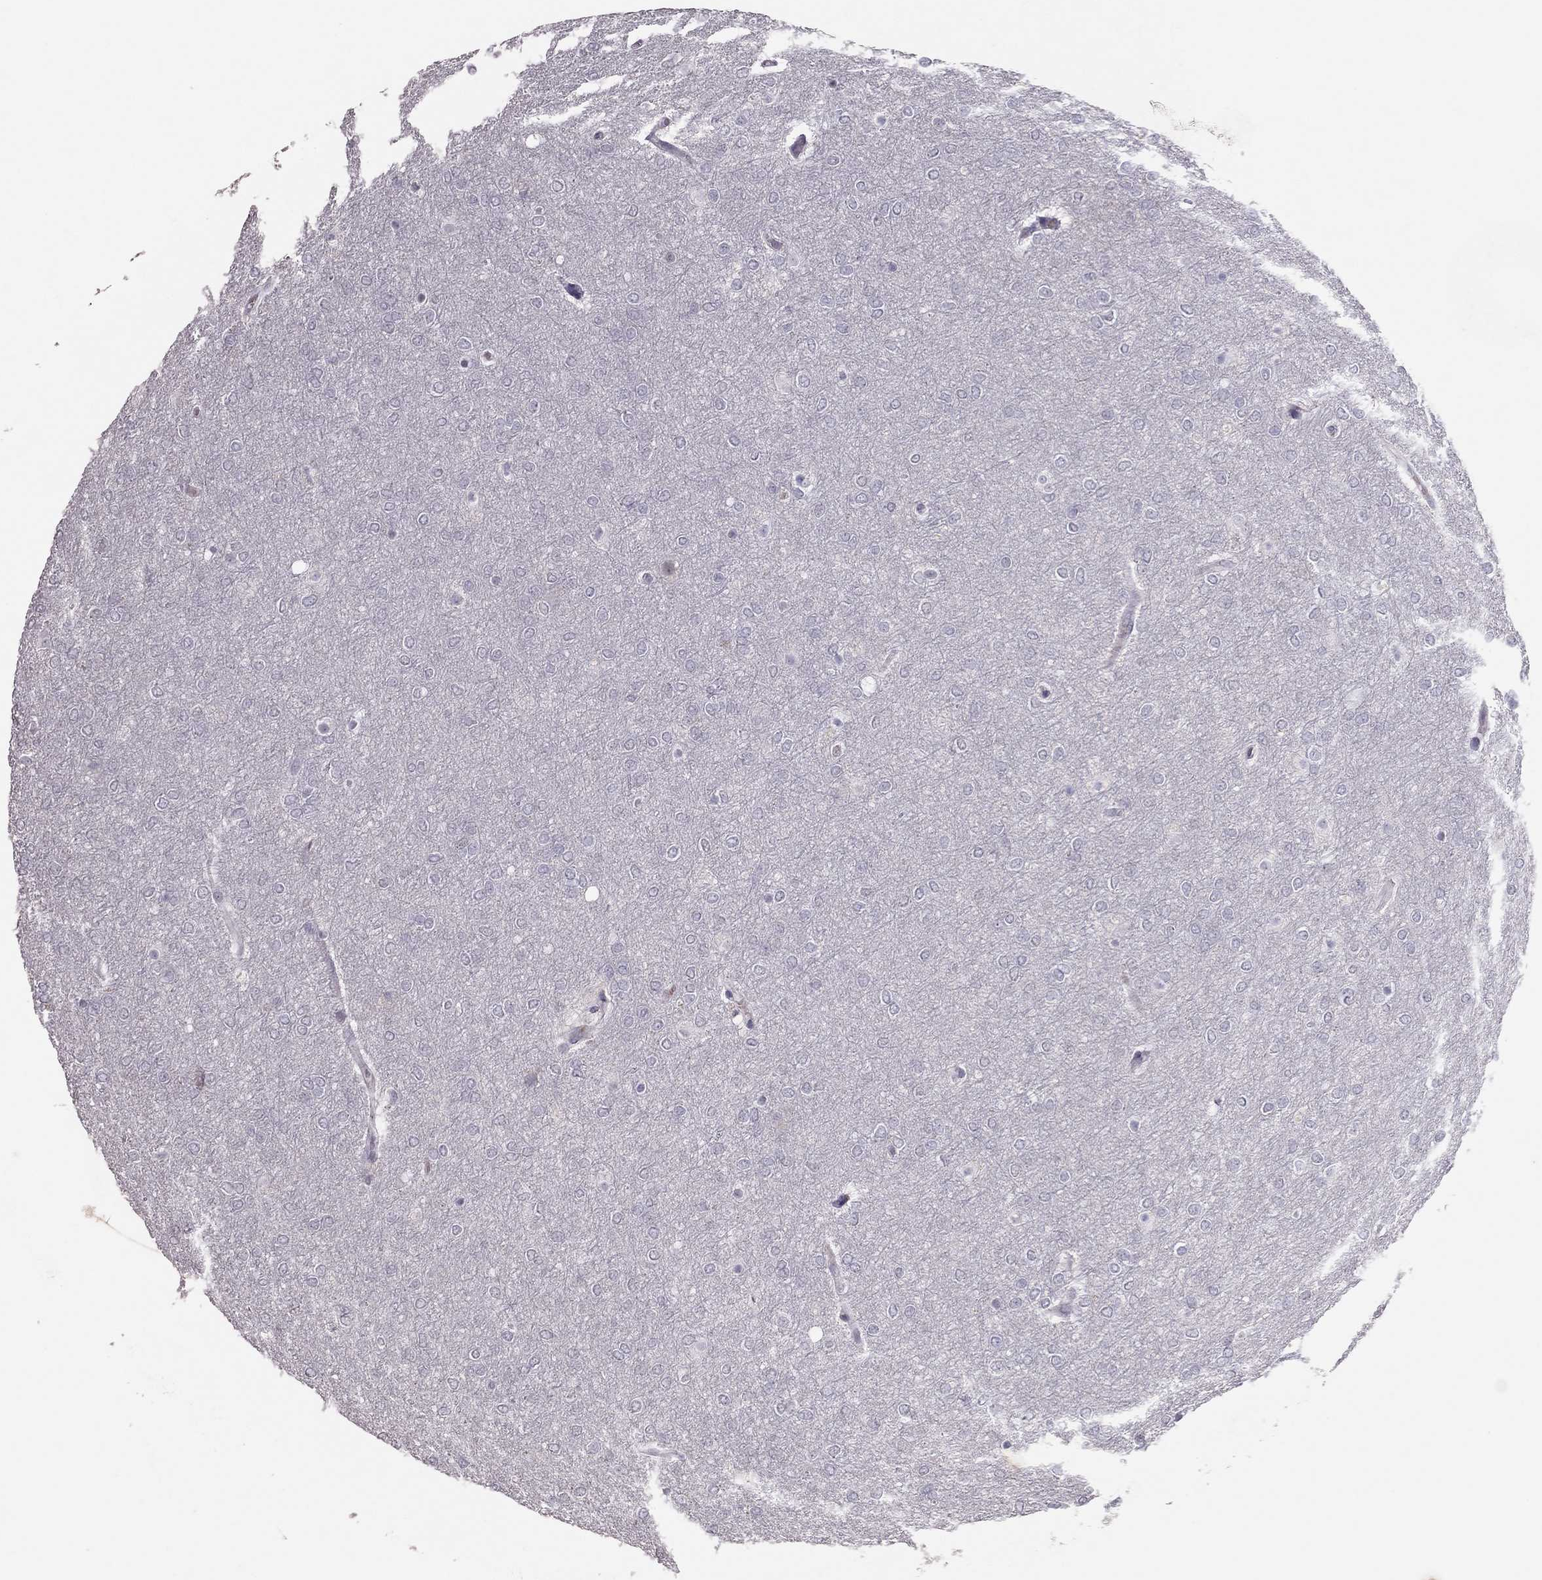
{"staining": {"intensity": "negative", "quantity": "none", "location": "none"}, "tissue": "glioma", "cell_type": "Tumor cells", "image_type": "cancer", "snomed": [{"axis": "morphology", "description": "Glioma, malignant, High grade"}, {"axis": "topography", "description": "Brain"}], "caption": "High-grade glioma (malignant) stained for a protein using immunohistochemistry demonstrates no staining tumor cells.", "gene": "TSHB", "patient": {"sex": "female", "age": 61}}